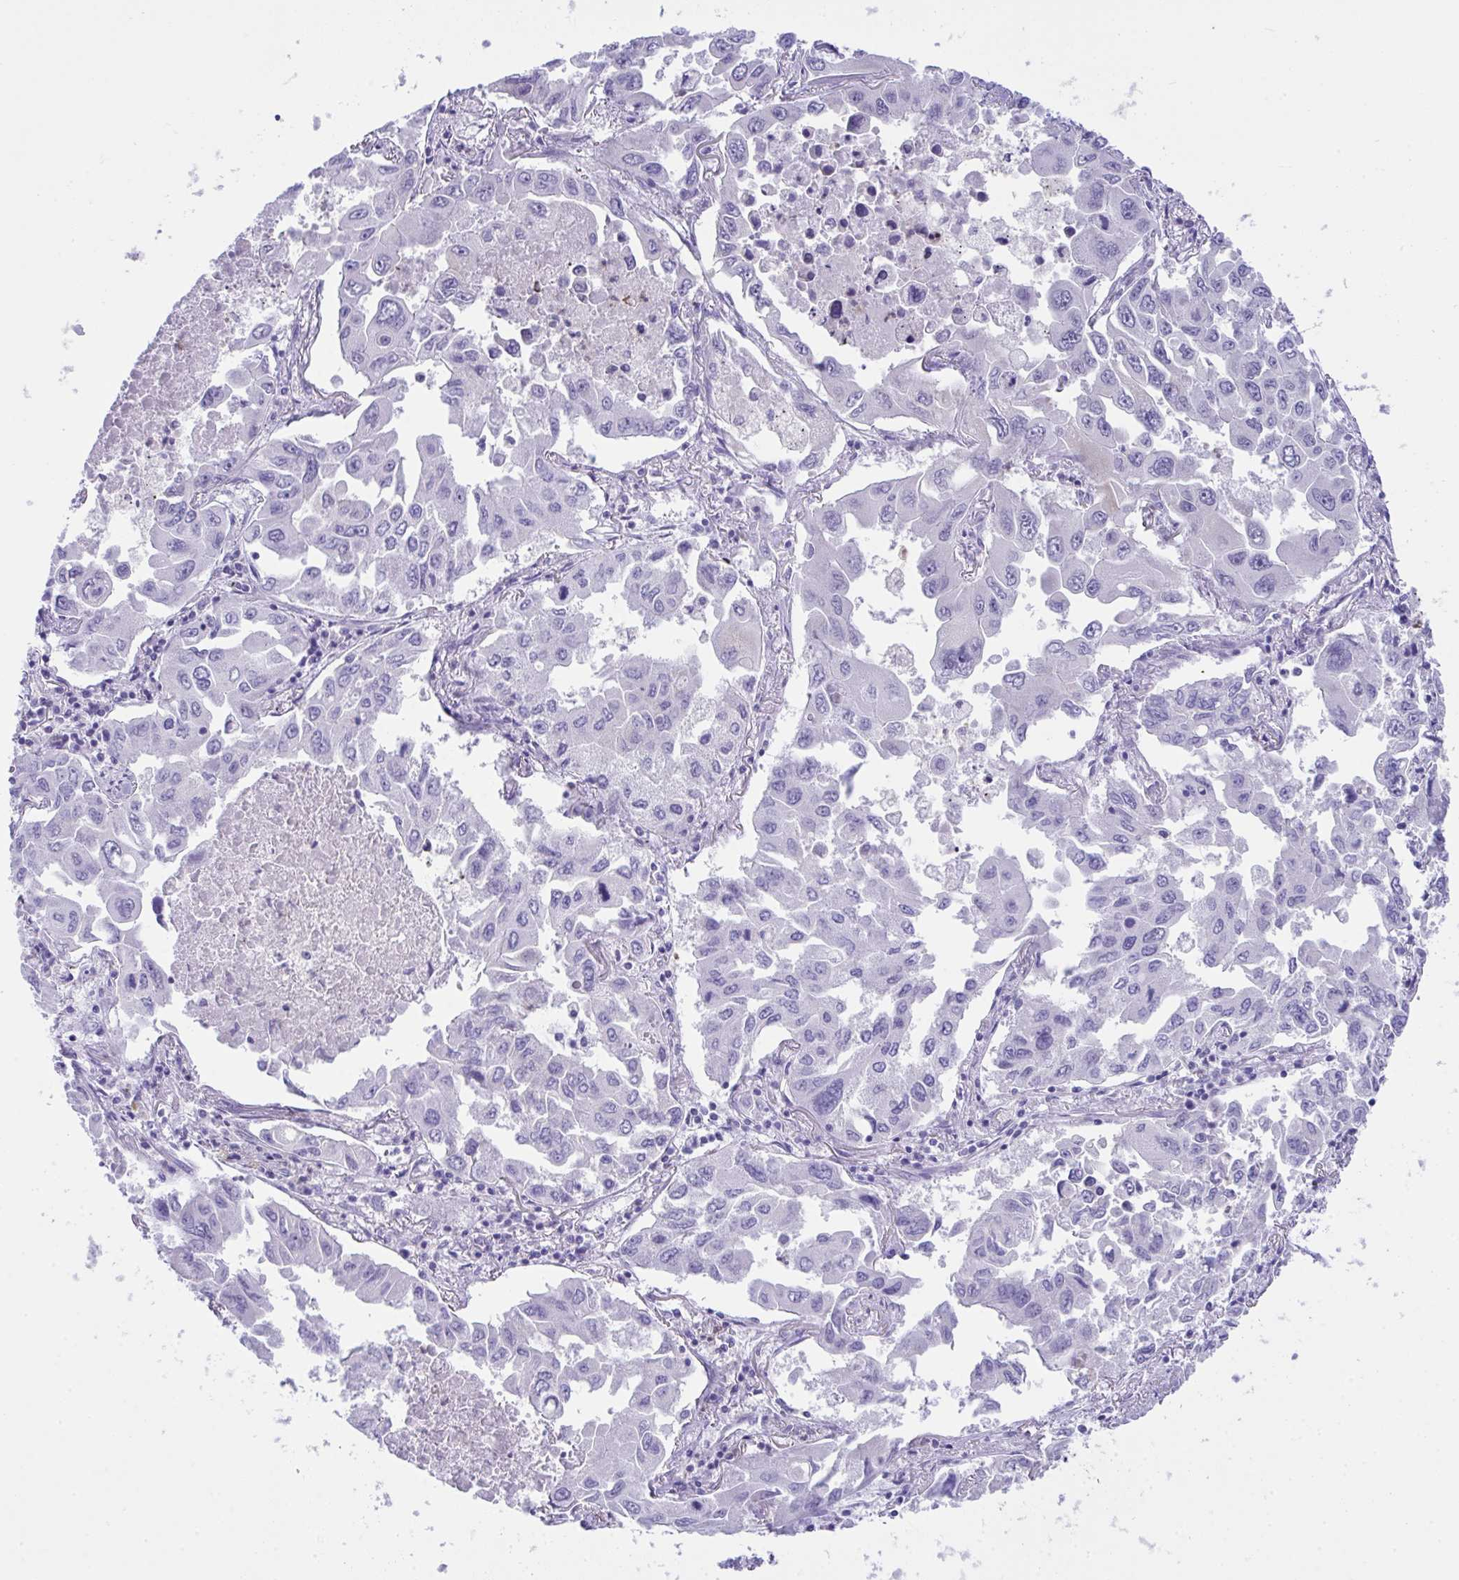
{"staining": {"intensity": "negative", "quantity": "none", "location": "none"}, "tissue": "lung cancer", "cell_type": "Tumor cells", "image_type": "cancer", "snomed": [{"axis": "morphology", "description": "Adenocarcinoma, NOS"}, {"axis": "topography", "description": "Lung"}], "caption": "This micrograph is of lung cancer stained with immunohistochemistry to label a protein in brown with the nuclei are counter-stained blue. There is no staining in tumor cells.", "gene": "PLA2G12B", "patient": {"sex": "male", "age": 64}}